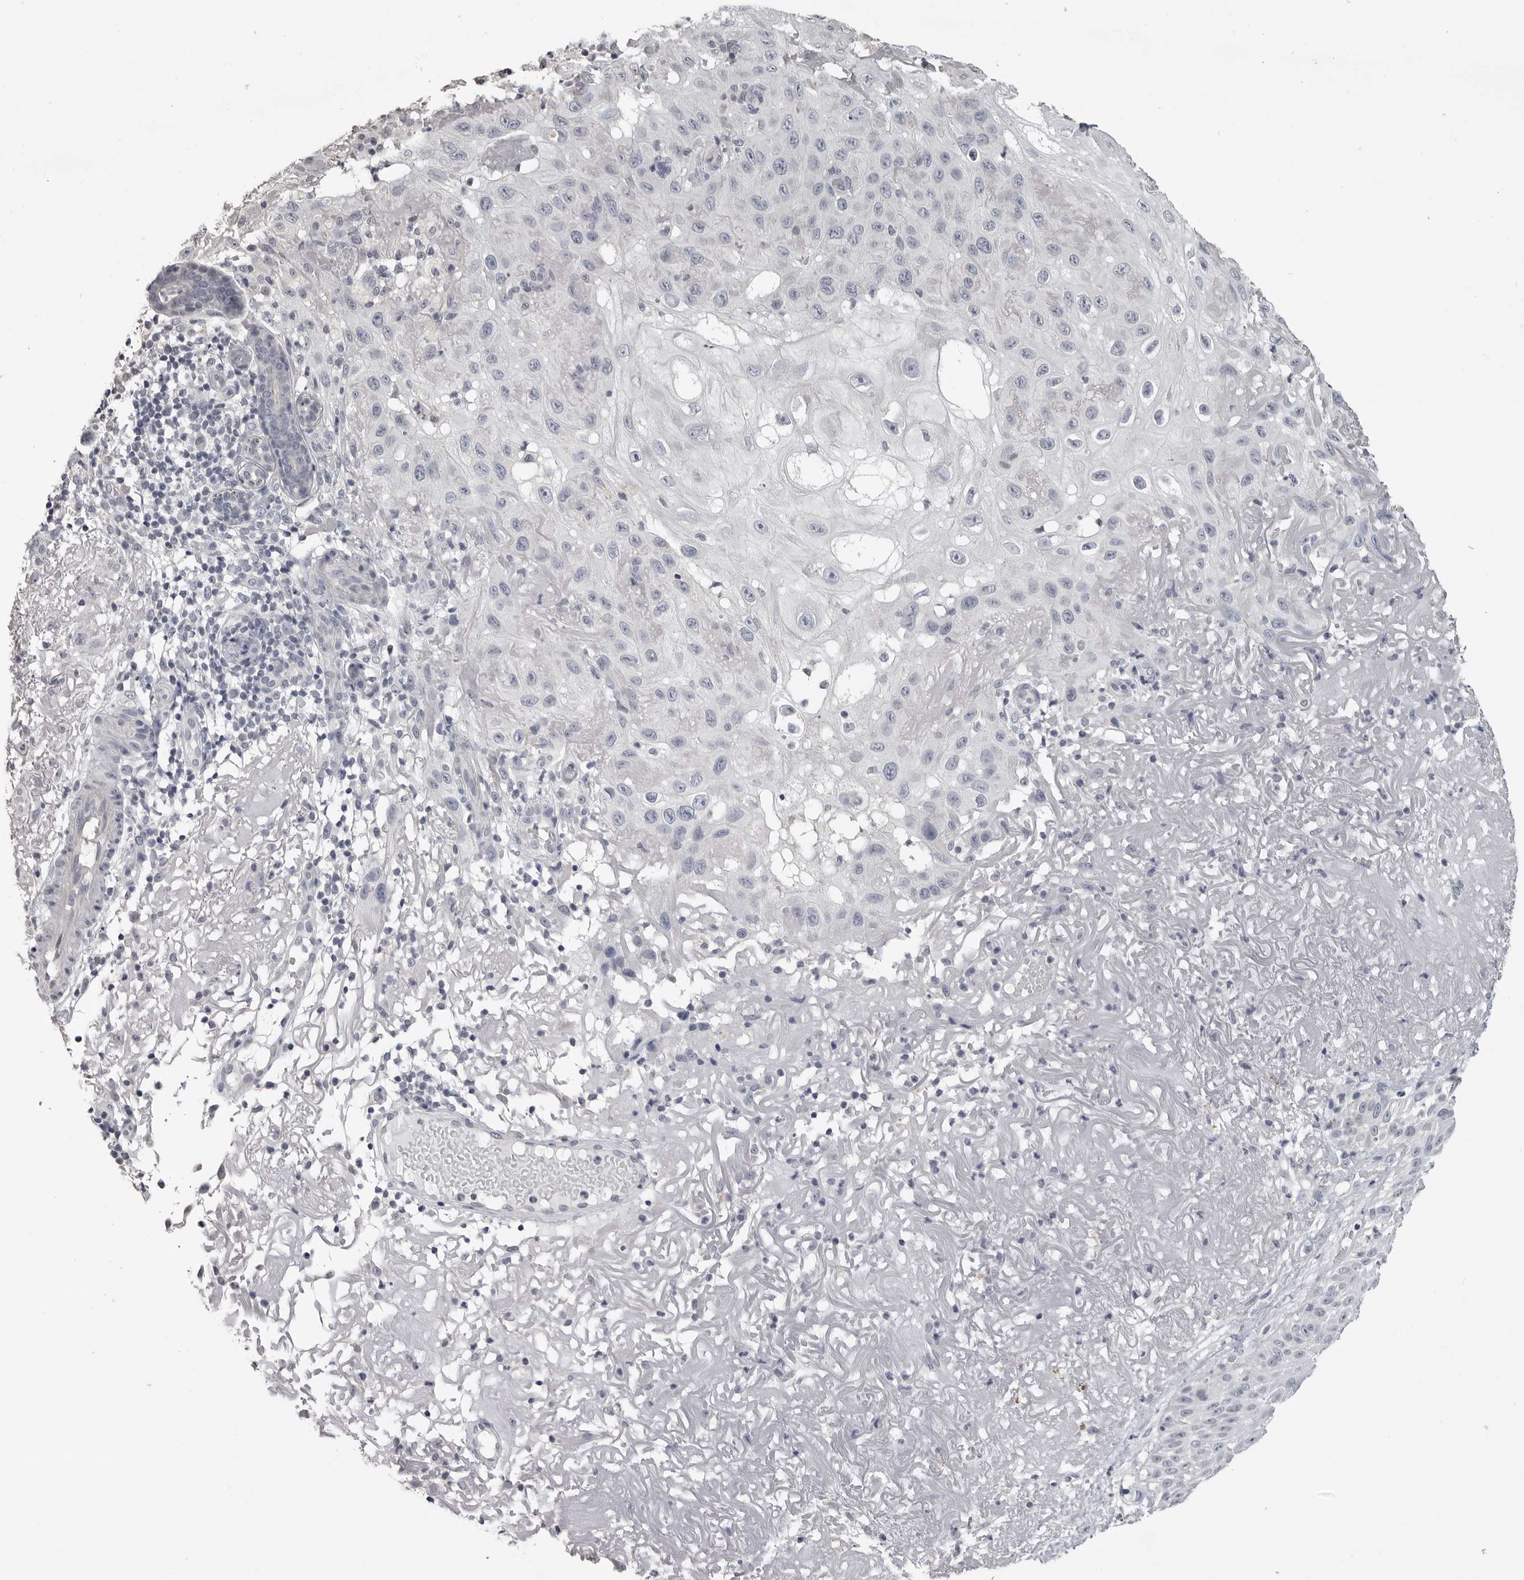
{"staining": {"intensity": "negative", "quantity": "none", "location": "none"}, "tissue": "skin cancer", "cell_type": "Tumor cells", "image_type": "cancer", "snomed": [{"axis": "morphology", "description": "Normal tissue, NOS"}, {"axis": "morphology", "description": "Squamous cell carcinoma, NOS"}, {"axis": "topography", "description": "Skin"}], "caption": "Immunohistochemistry of human skin cancer reveals no staining in tumor cells.", "gene": "GPN2", "patient": {"sex": "female", "age": 96}}